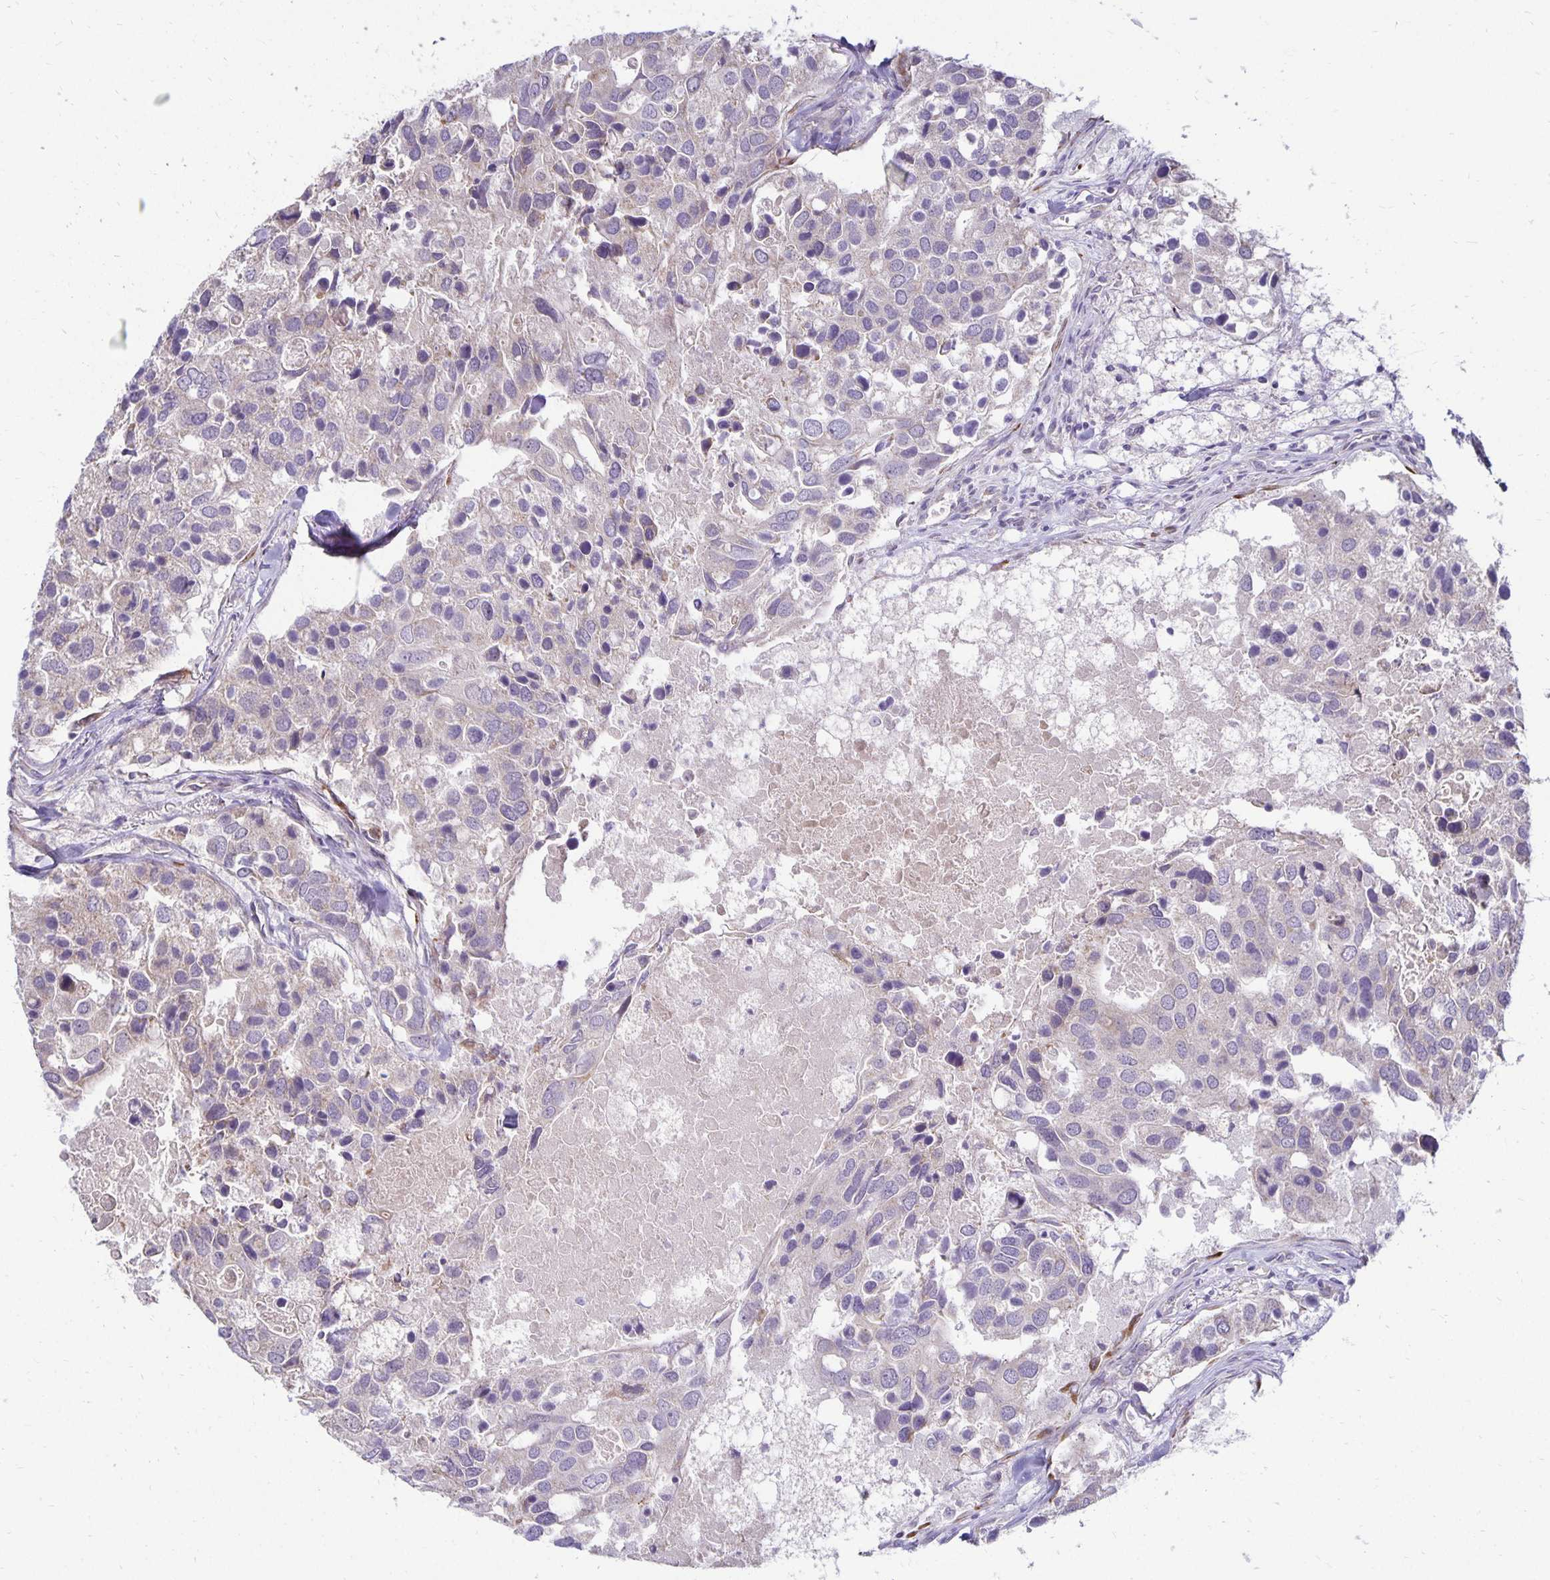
{"staining": {"intensity": "negative", "quantity": "none", "location": "none"}, "tissue": "breast cancer", "cell_type": "Tumor cells", "image_type": "cancer", "snomed": [{"axis": "morphology", "description": "Duct carcinoma"}, {"axis": "topography", "description": "Breast"}], "caption": "Breast cancer was stained to show a protein in brown. There is no significant expression in tumor cells.", "gene": "FN3K", "patient": {"sex": "female", "age": 83}}